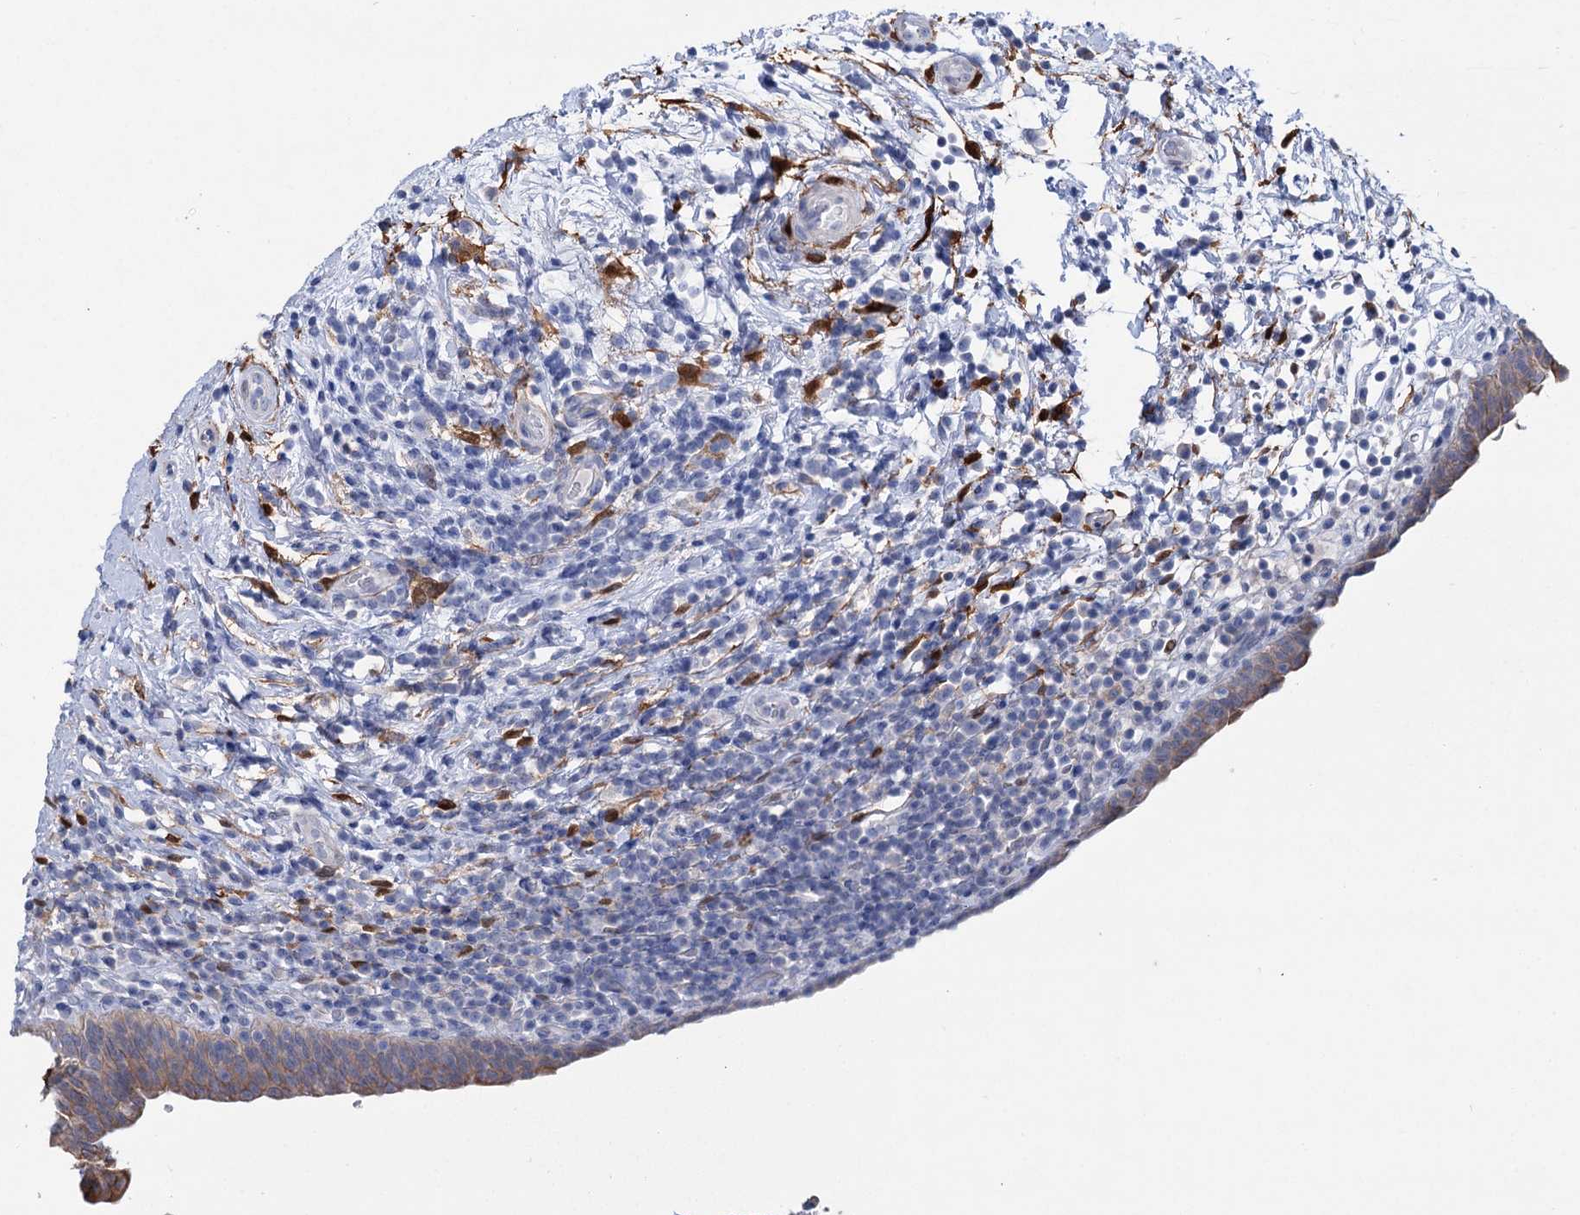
{"staining": {"intensity": "moderate", "quantity": "<25%", "location": "cytoplasmic/membranous"}, "tissue": "urinary bladder", "cell_type": "Urothelial cells", "image_type": "normal", "snomed": [{"axis": "morphology", "description": "Normal tissue, NOS"}, {"axis": "topography", "description": "Urinary bladder"}], "caption": "IHC of normal urinary bladder exhibits low levels of moderate cytoplasmic/membranous staining in about <25% of urothelial cells.", "gene": "LYZL4", "patient": {"sex": "male", "age": 83}}